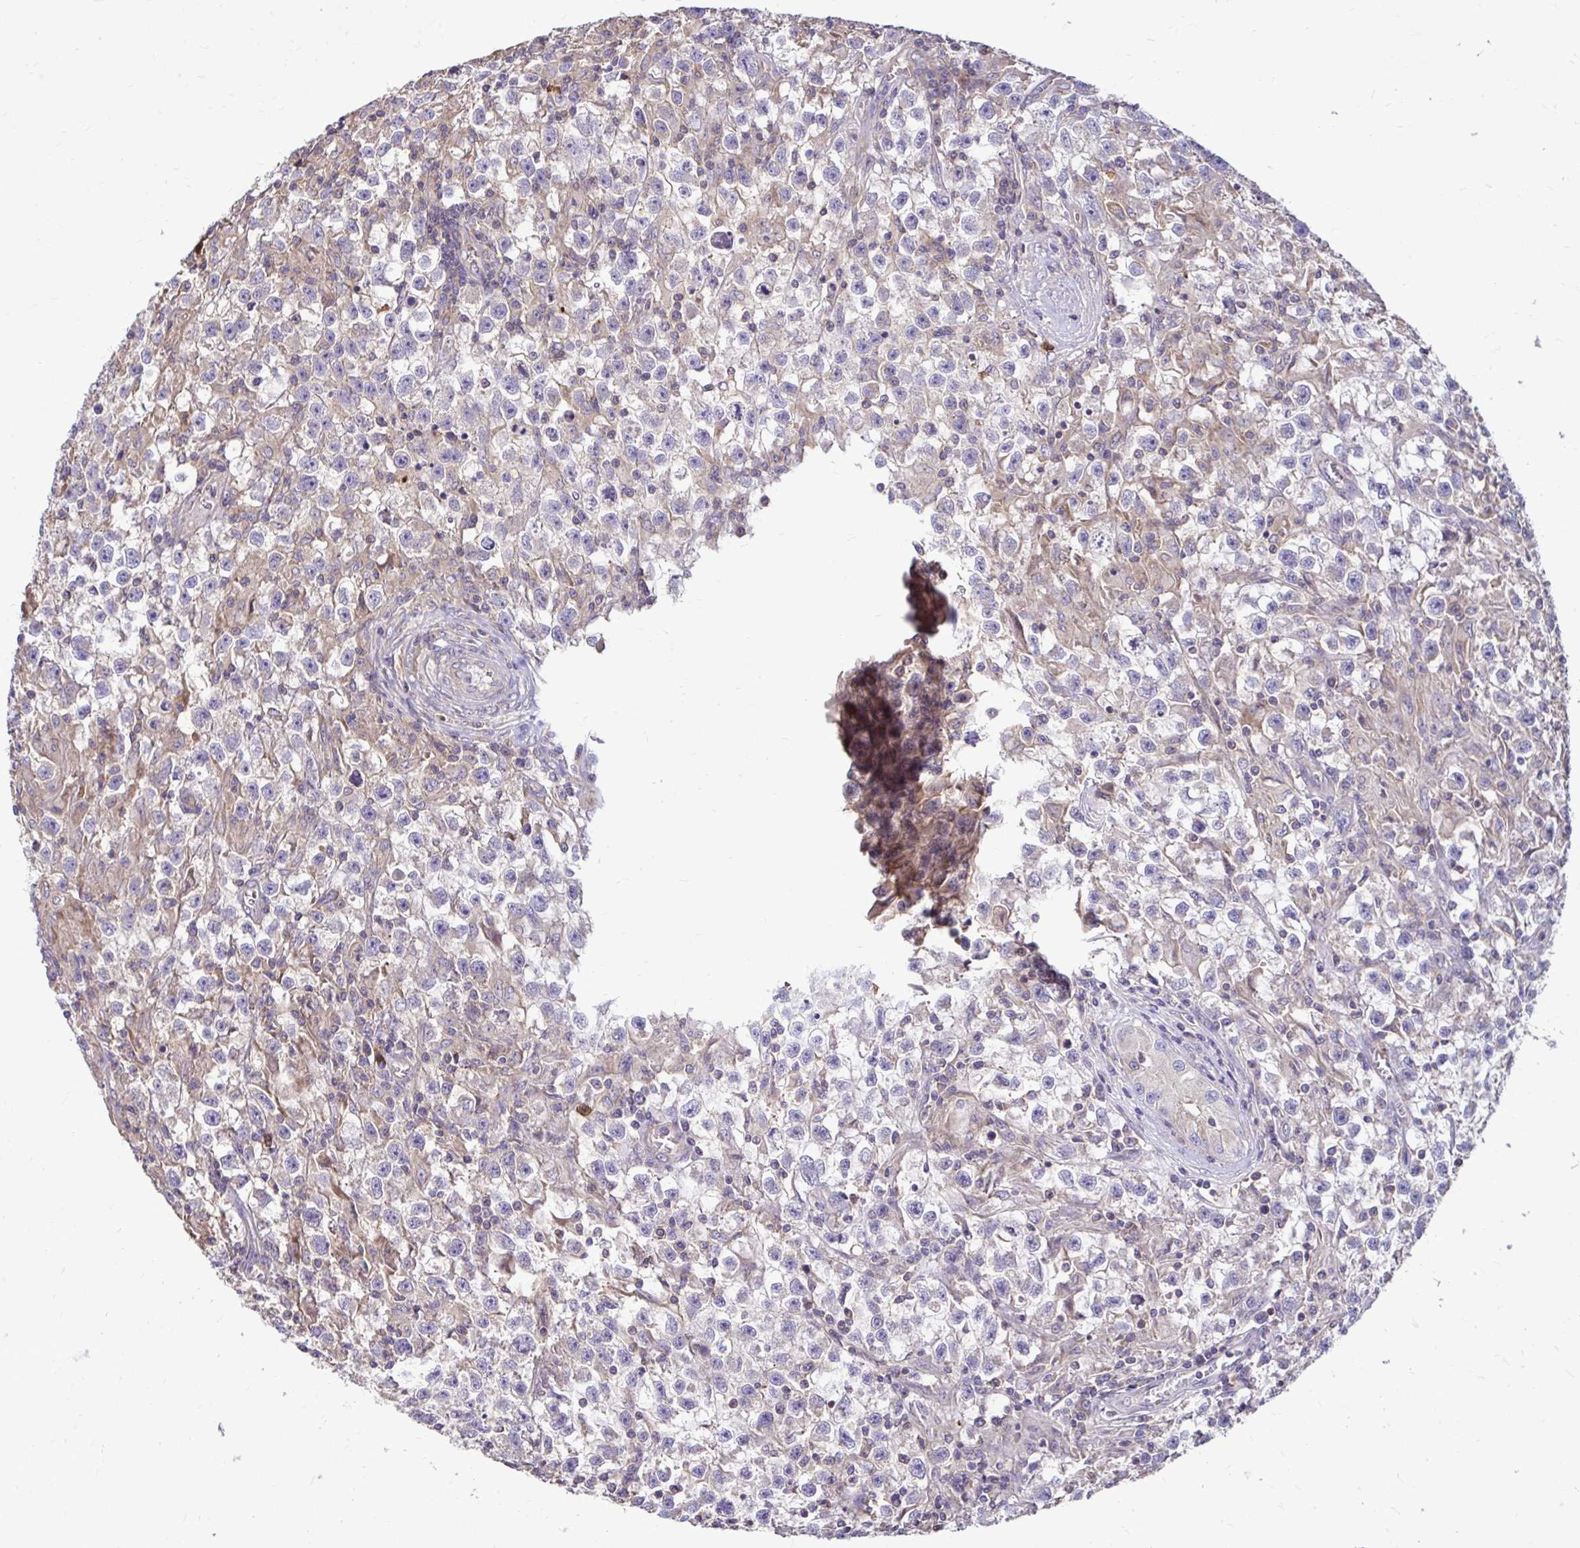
{"staining": {"intensity": "negative", "quantity": "none", "location": "none"}, "tissue": "testis cancer", "cell_type": "Tumor cells", "image_type": "cancer", "snomed": [{"axis": "morphology", "description": "Seminoma, NOS"}, {"axis": "topography", "description": "Testis"}], "caption": "Tumor cells are negative for protein expression in human testis seminoma.", "gene": "FMR1", "patient": {"sex": "male", "age": 31}}